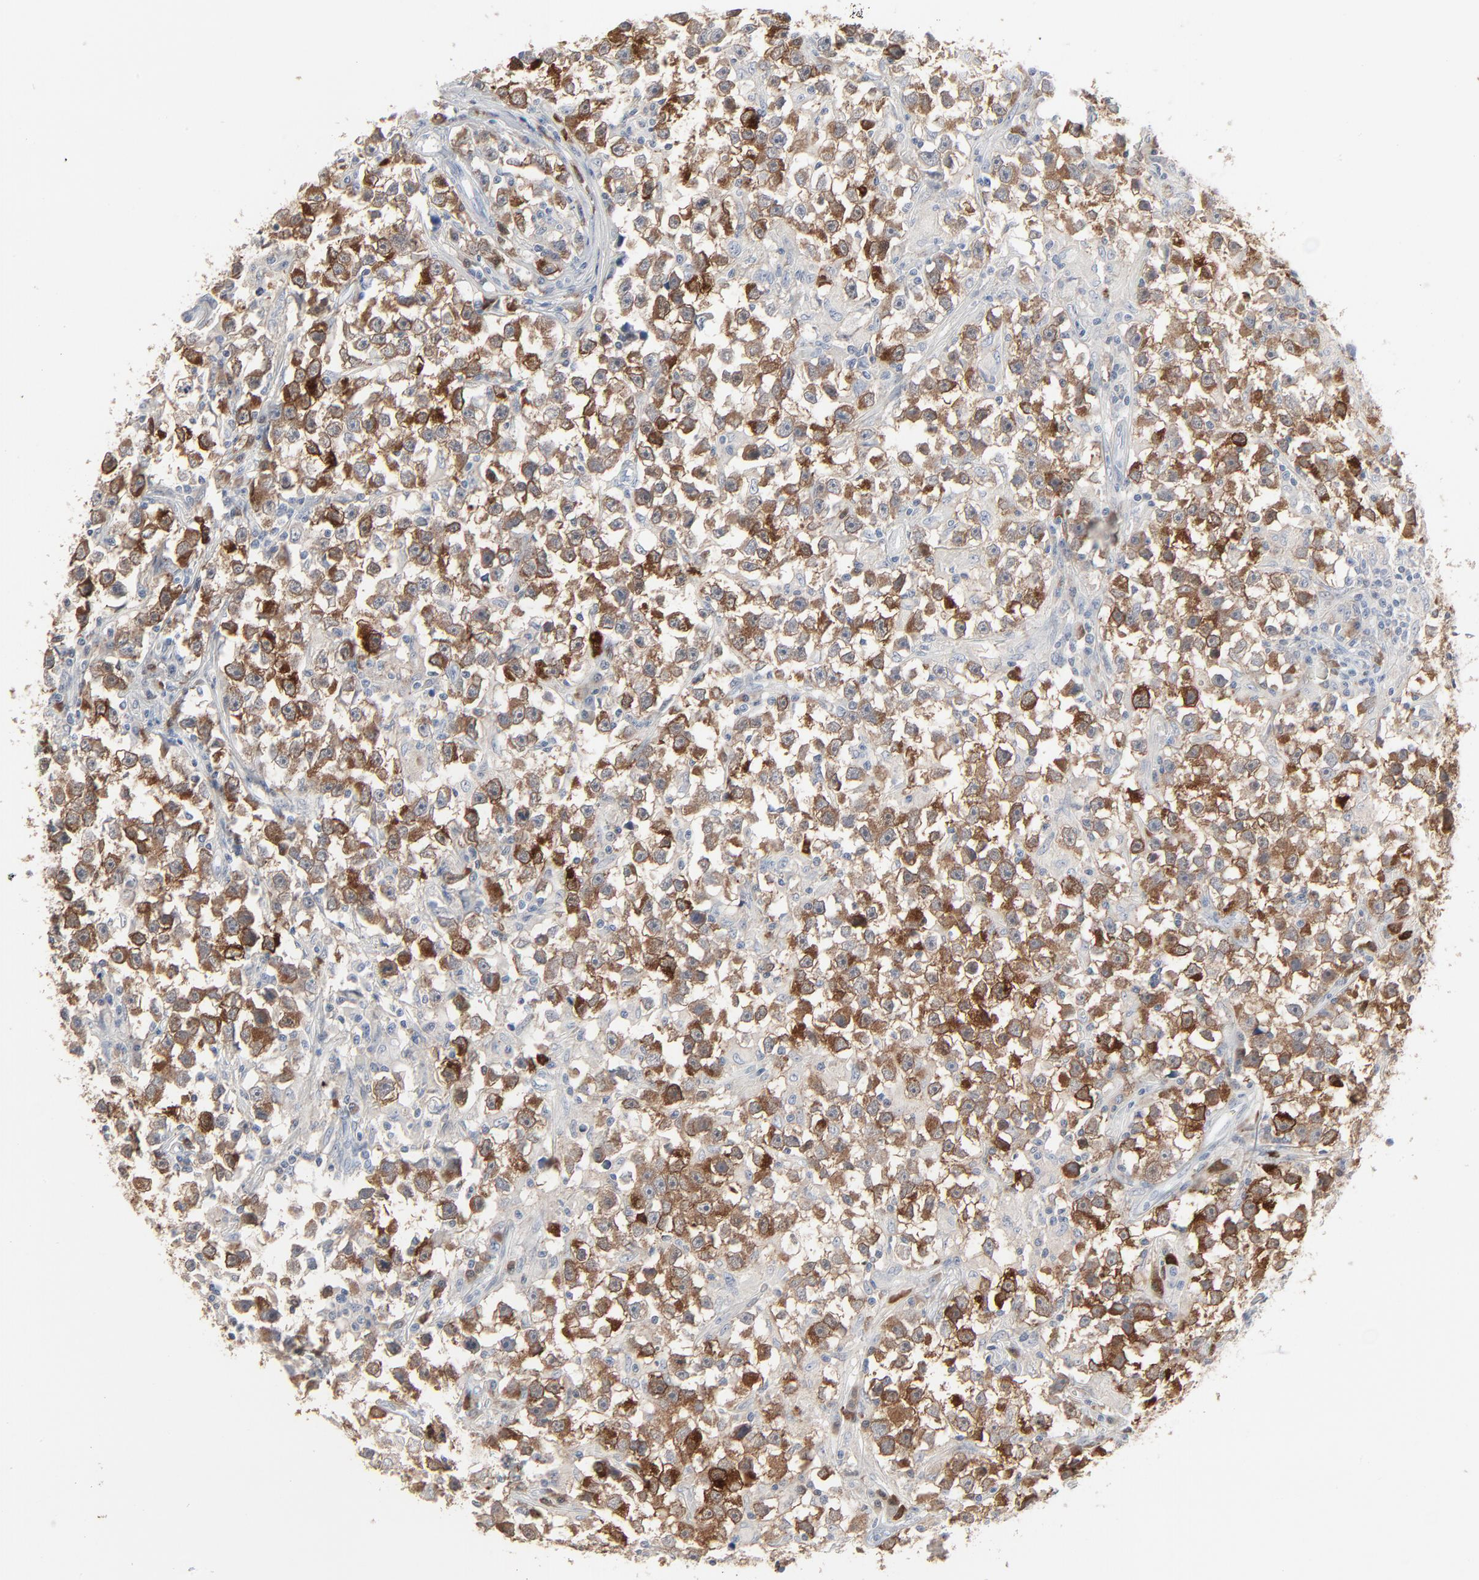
{"staining": {"intensity": "strong", "quantity": ">75%", "location": "cytoplasmic/membranous"}, "tissue": "testis cancer", "cell_type": "Tumor cells", "image_type": "cancer", "snomed": [{"axis": "morphology", "description": "Seminoma, NOS"}, {"axis": "topography", "description": "Testis"}], "caption": "IHC histopathology image of neoplastic tissue: human testis seminoma stained using IHC demonstrates high levels of strong protein expression localized specifically in the cytoplasmic/membranous of tumor cells, appearing as a cytoplasmic/membranous brown color.", "gene": "PHGDH", "patient": {"sex": "male", "age": 33}}